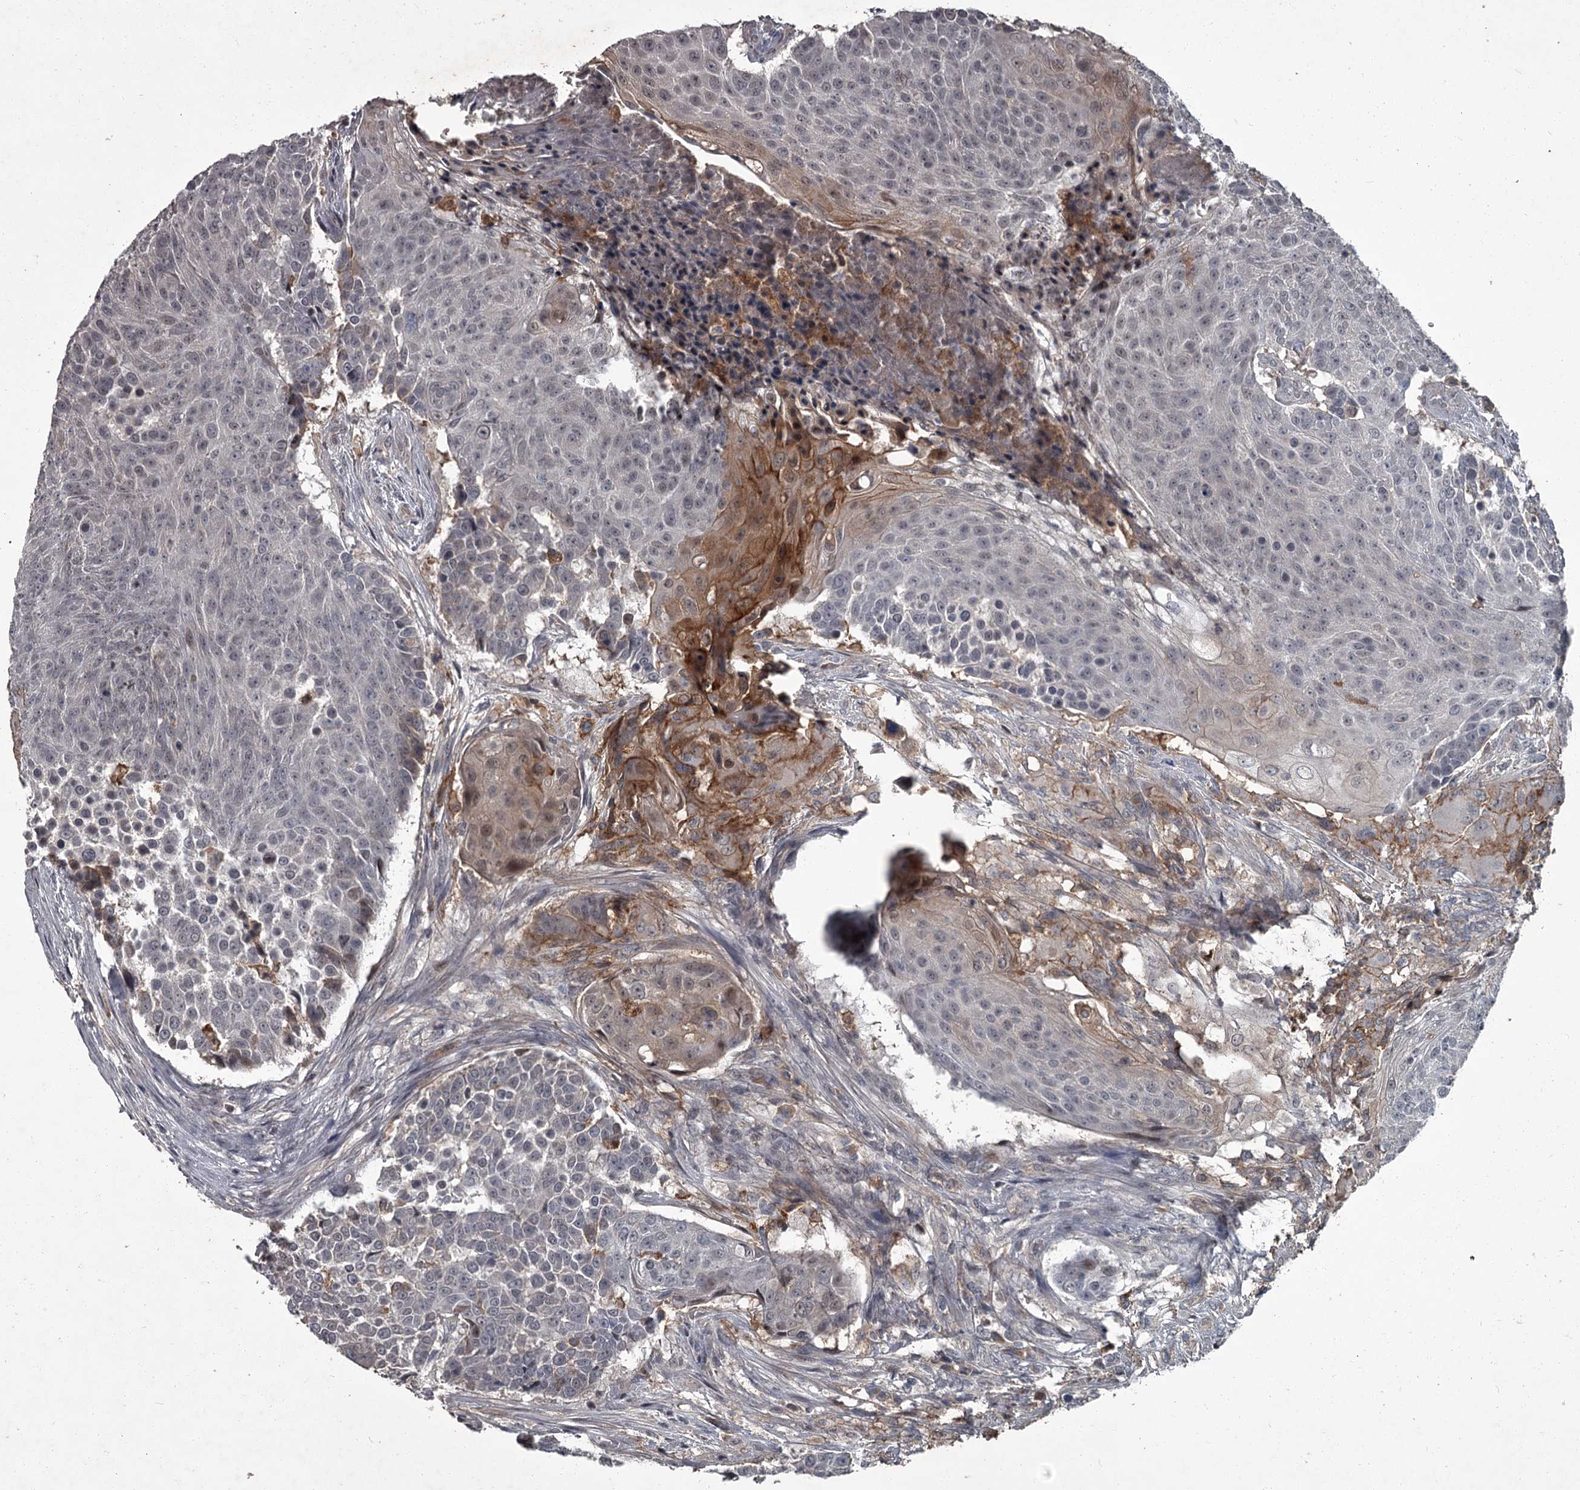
{"staining": {"intensity": "negative", "quantity": "none", "location": "none"}, "tissue": "urothelial cancer", "cell_type": "Tumor cells", "image_type": "cancer", "snomed": [{"axis": "morphology", "description": "Urothelial carcinoma, High grade"}, {"axis": "topography", "description": "Urinary bladder"}], "caption": "Urothelial cancer stained for a protein using IHC reveals no staining tumor cells.", "gene": "FLVCR2", "patient": {"sex": "female", "age": 63}}